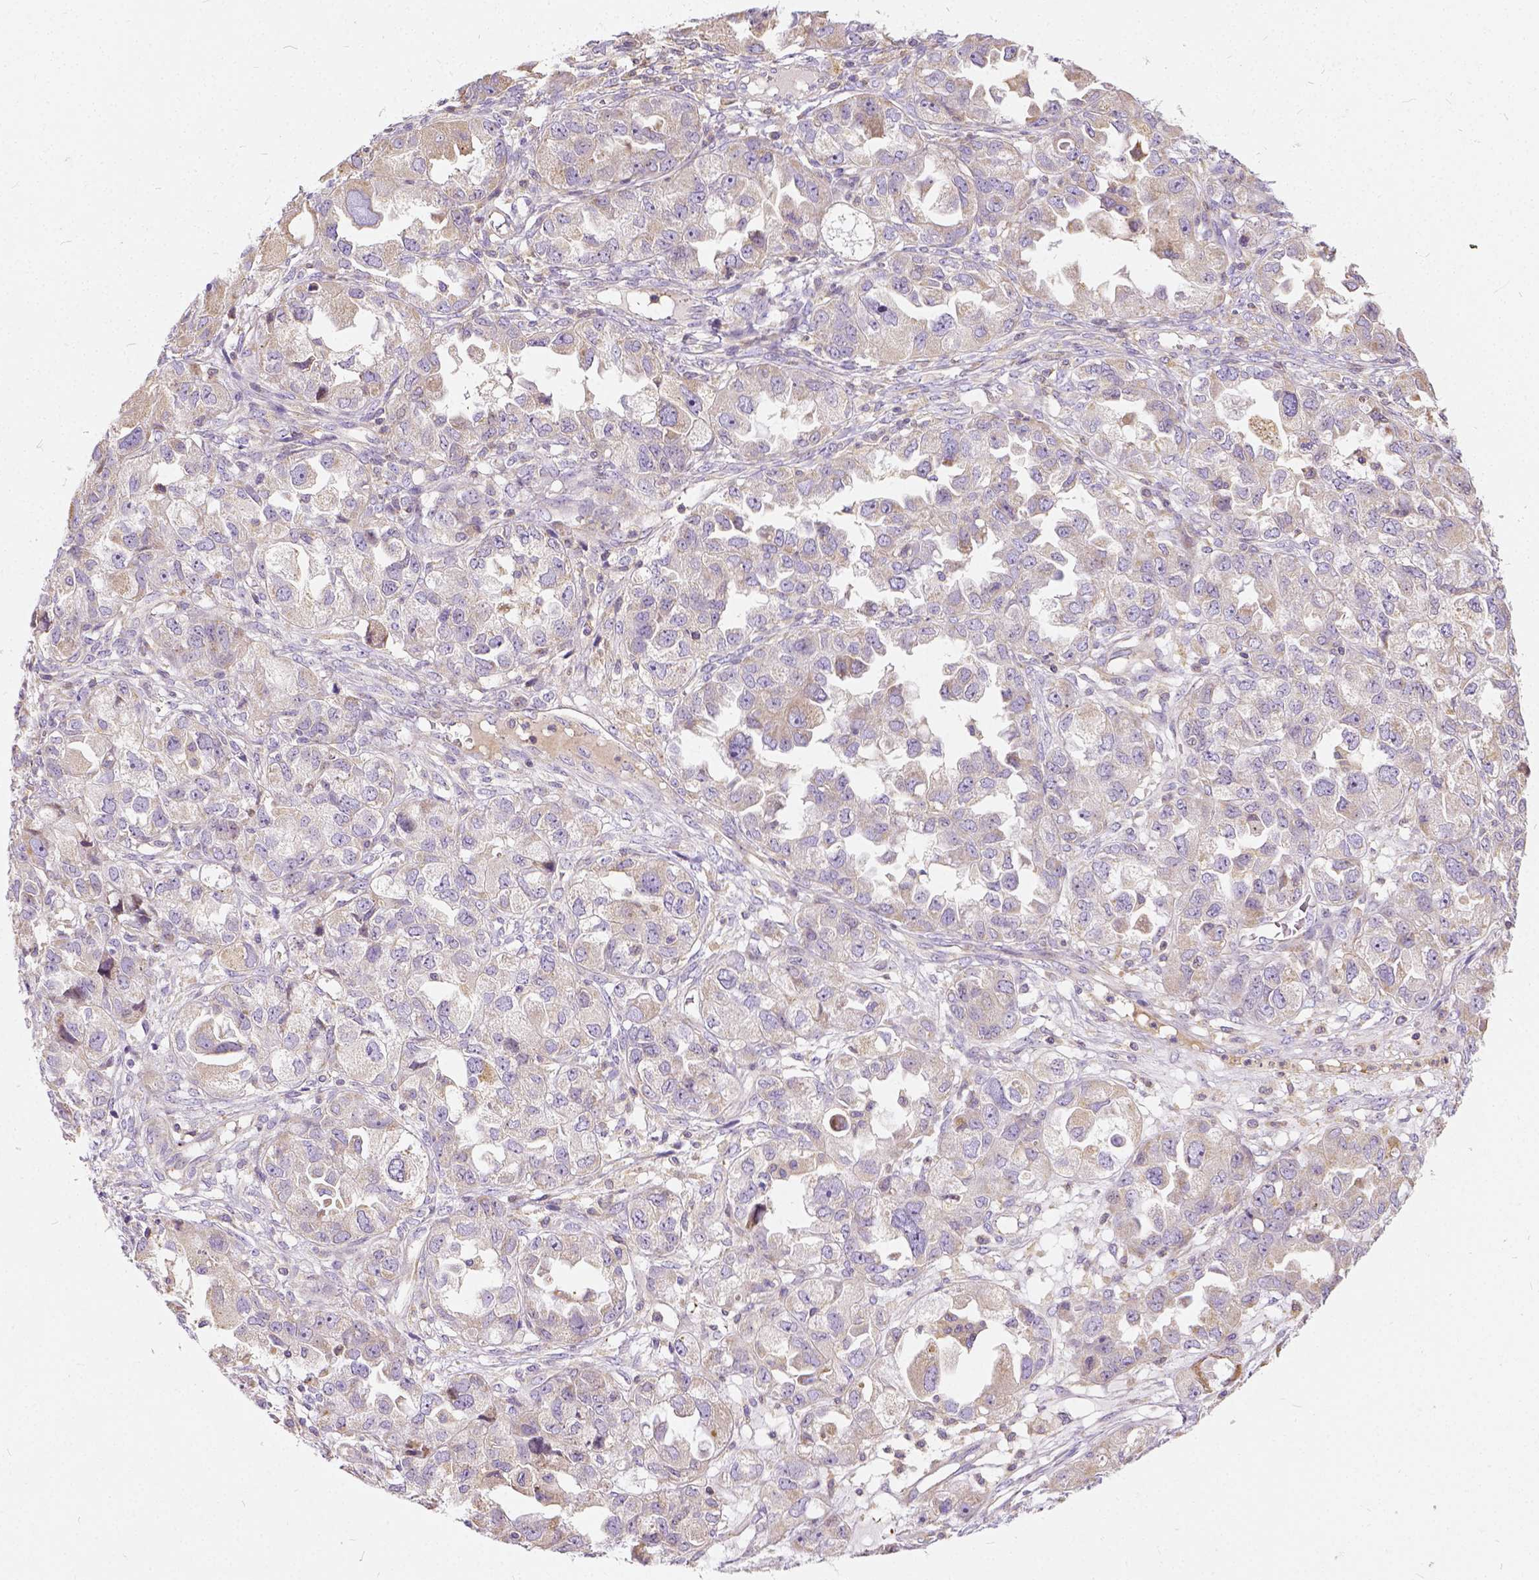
{"staining": {"intensity": "negative", "quantity": "none", "location": "none"}, "tissue": "ovarian cancer", "cell_type": "Tumor cells", "image_type": "cancer", "snomed": [{"axis": "morphology", "description": "Cystadenocarcinoma, serous, NOS"}, {"axis": "topography", "description": "Ovary"}], "caption": "Tumor cells show no significant protein expression in ovarian cancer (serous cystadenocarcinoma). The staining is performed using DAB (3,3'-diaminobenzidine) brown chromogen with nuclei counter-stained in using hematoxylin.", "gene": "CADM4", "patient": {"sex": "female", "age": 84}}